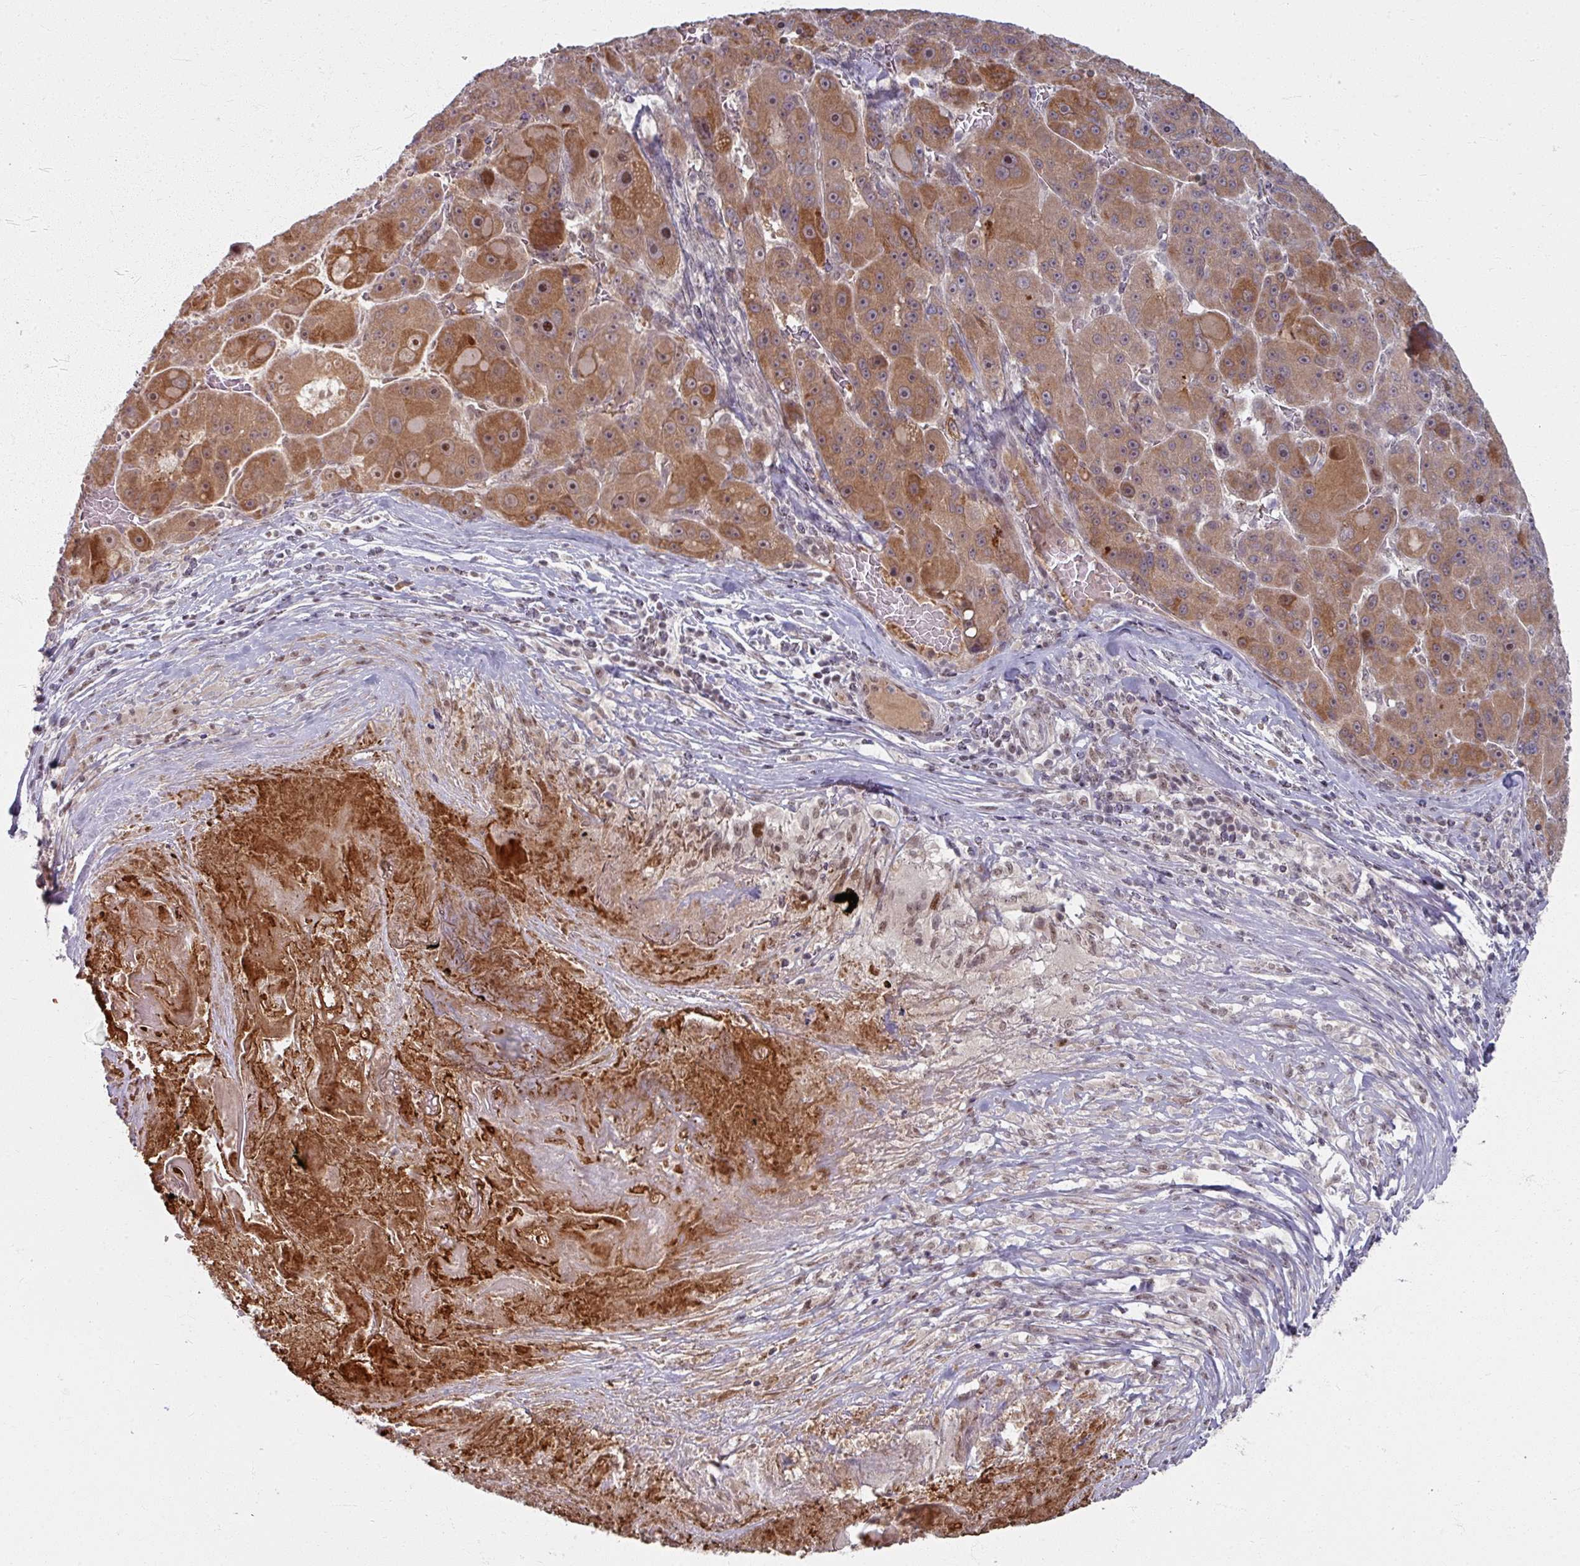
{"staining": {"intensity": "moderate", "quantity": ">75%", "location": "cytoplasmic/membranous"}, "tissue": "liver cancer", "cell_type": "Tumor cells", "image_type": "cancer", "snomed": [{"axis": "morphology", "description": "Carcinoma, Hepatocellular, NOS"}, {"axis": "topography", "description": "Liver"}], "caption": "Immunohistochemical staining of liver cancer (hepatocellular carcinoma) demonstrates medium levels of moderate cytoplasmic/membranous protein staining in approximately >75% of tumor cells.", "gene": "KLC3", "patient": {"sex": "male", "age": 76}}